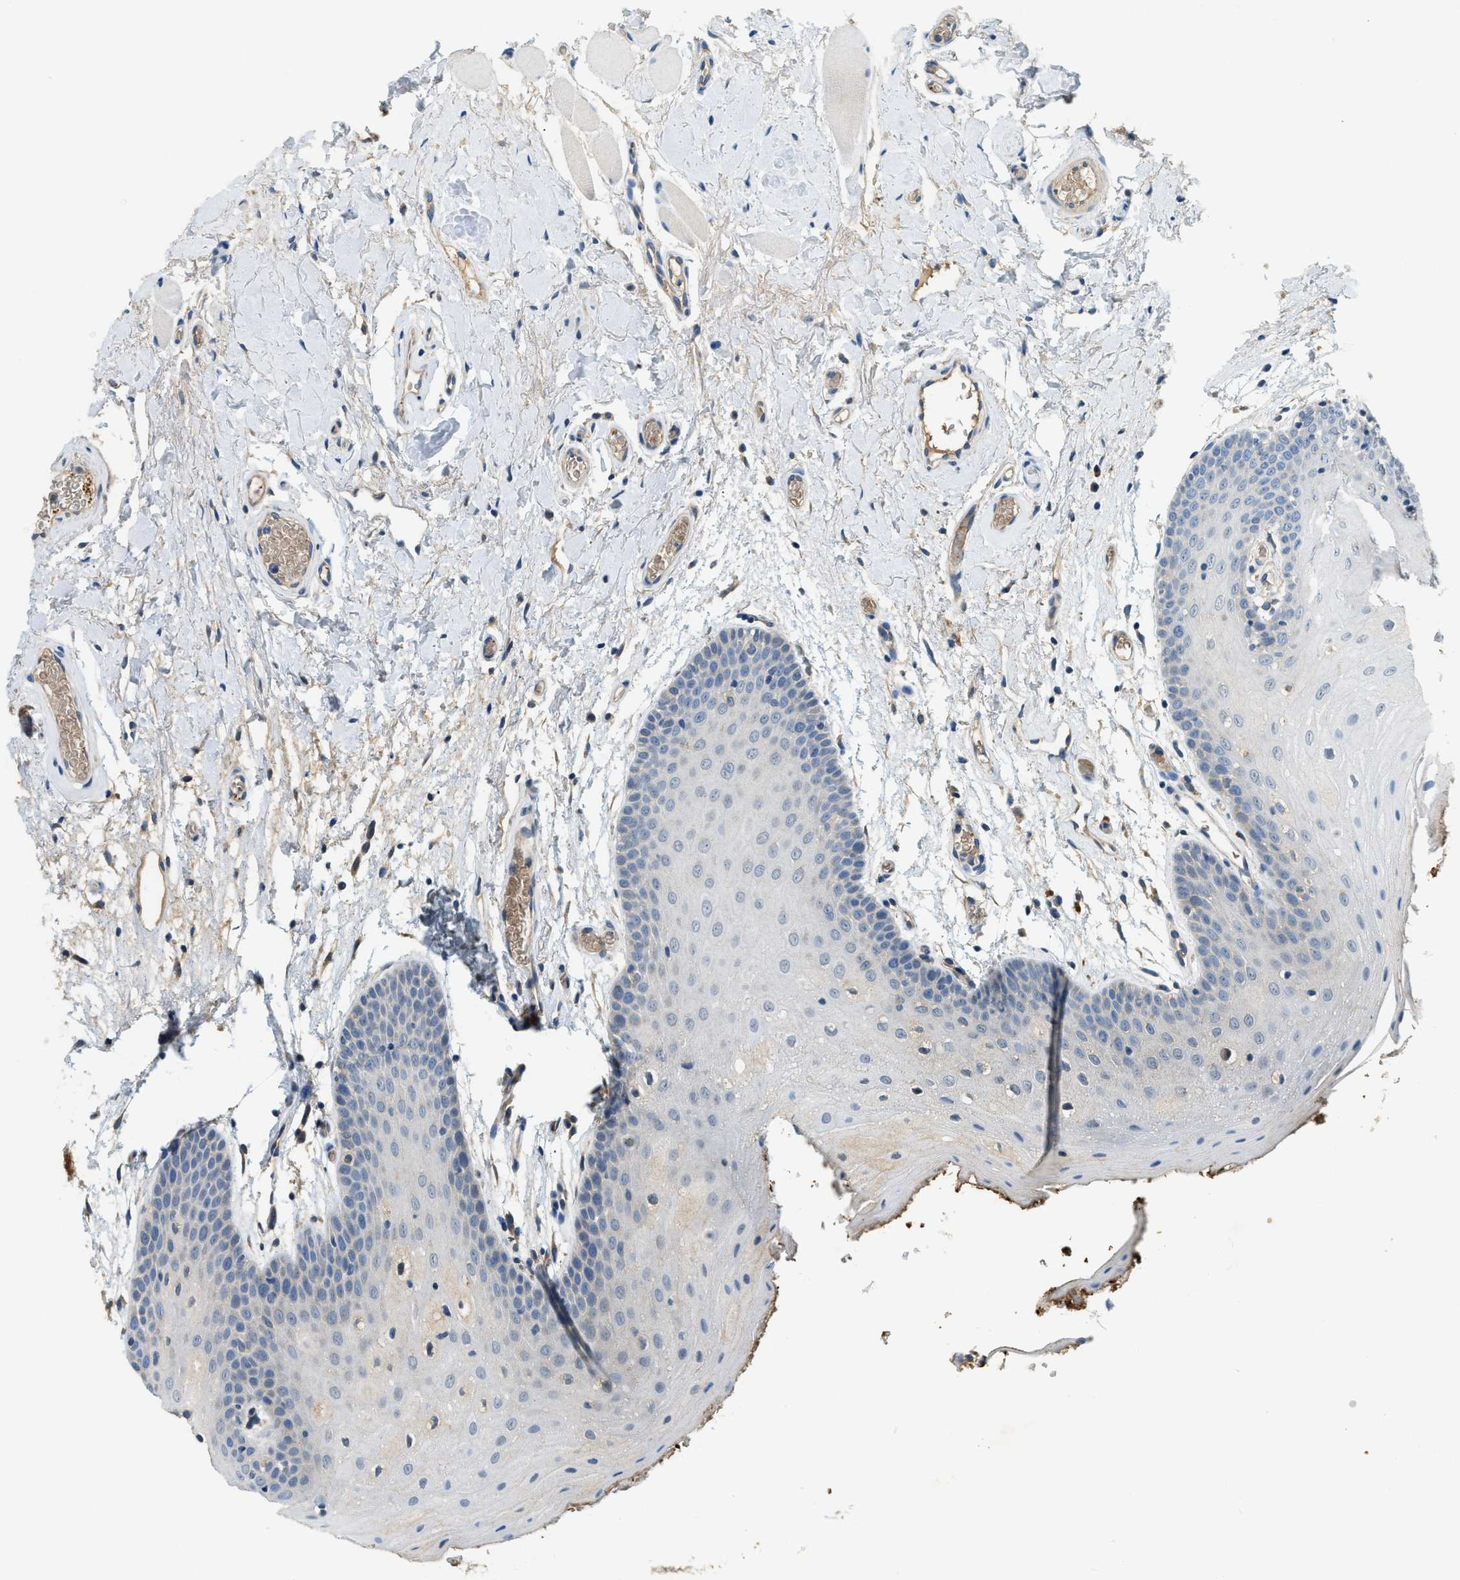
{"staining": {"intensity": "negative", "quantity": "none", "location": "none"}, "tissue": "oral mucosa", "cell_type": "Squamous epithelial cells", "image_type": "normal", "snomed": [{"axis": "morphology", "description": "Normal tissue, NOS"}, {"axis": "morphology", "description": "Squamous cell carcinoma, NOS"}, {"axis": "topography", "description": "Oral tissue"}, {"axis": "topography", "description": "Head-Neck"}], "caption": "Immunohistochemistry of unremarkable oral mucosa displays no positivity in squamous epithelial cells.", "gene": "CFLAR", "patient": {"sex": "male", "age": 71}}